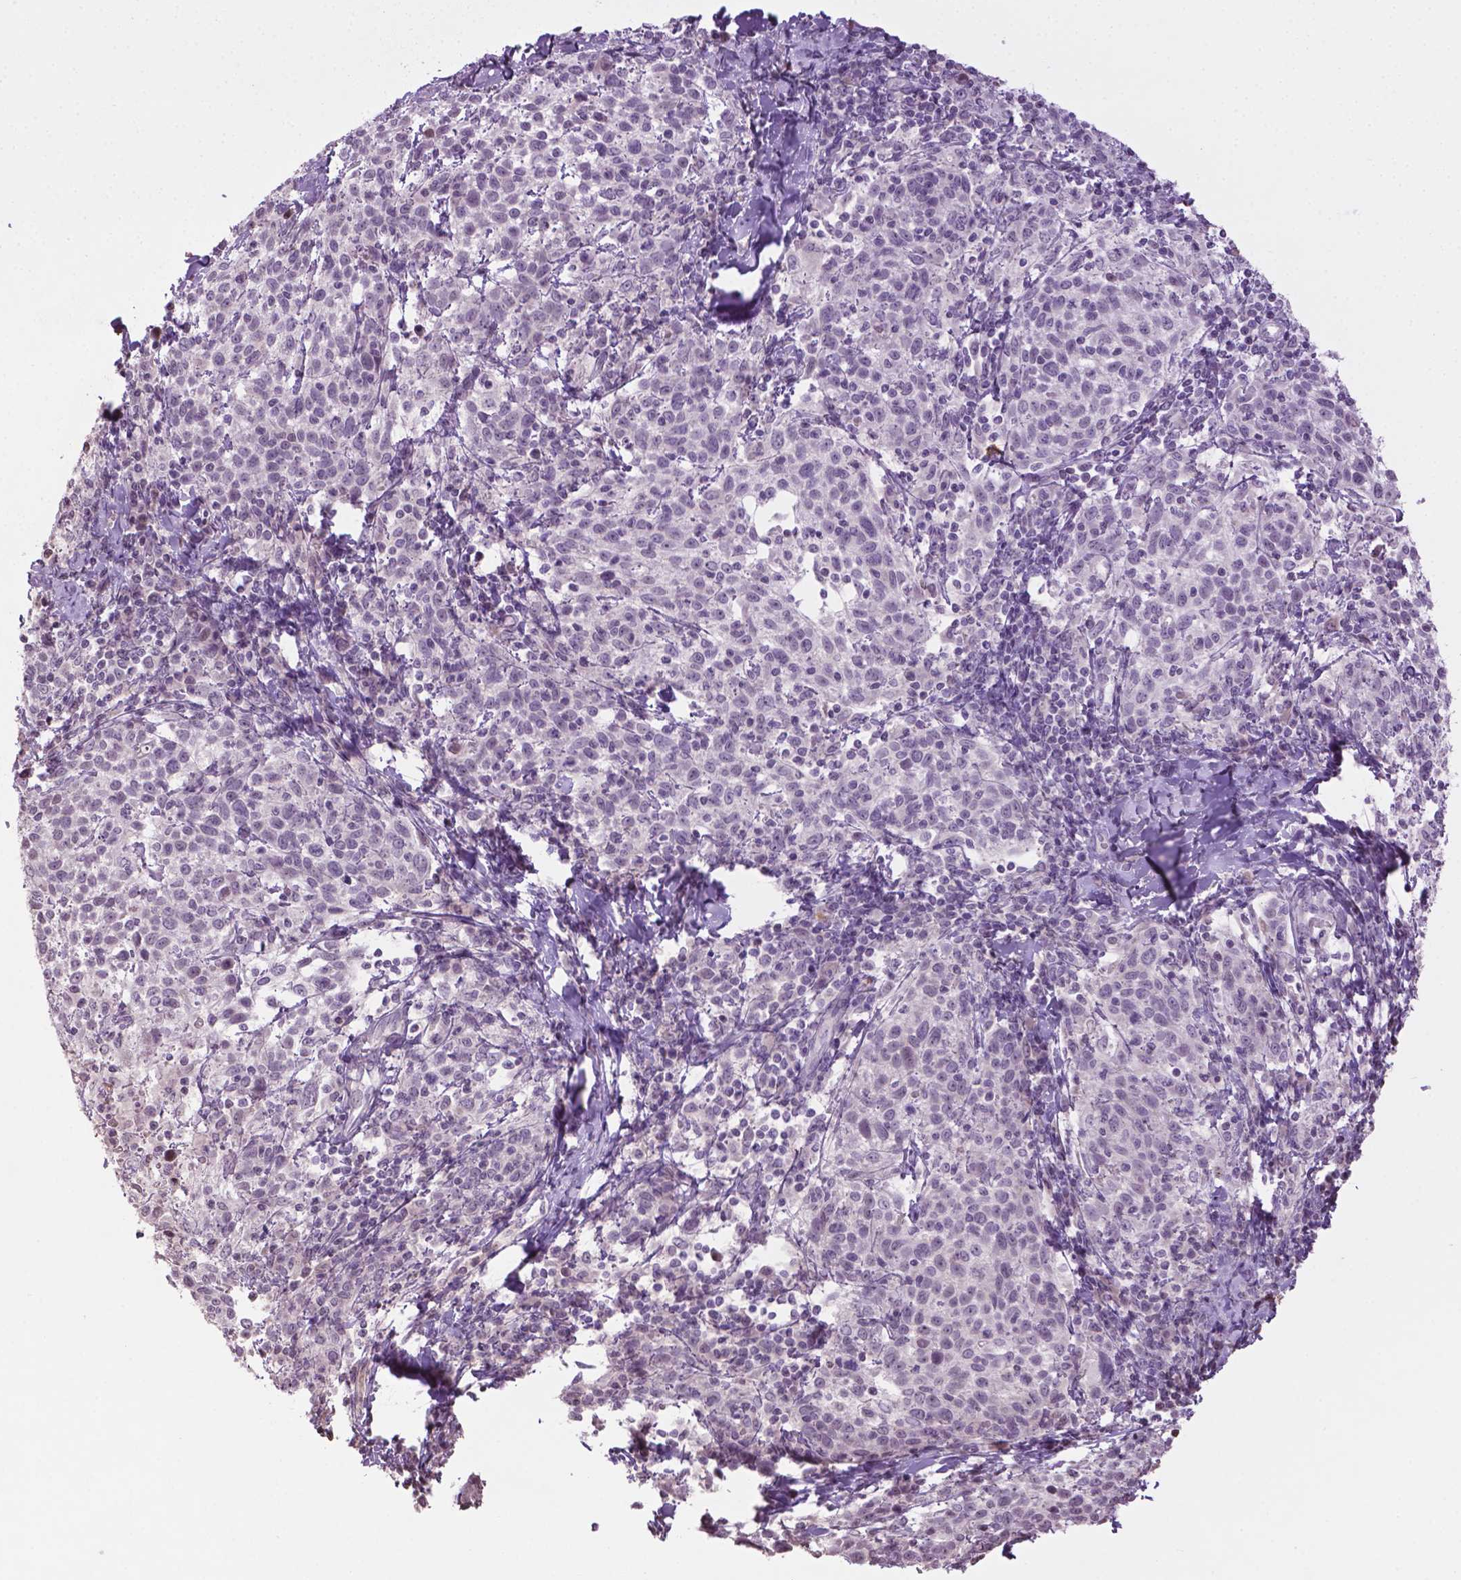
{"staining": {"intensity": "negative", "quantity": "none", "location": "none"}, "tissue": "cervical cancer", "cell_type": "Tumor cells", "image_type": "cancer", "snomed": [{"axis": "morphology", "description": "Squamous cell carcinoma, NOS"}, {"axis": "topography", "description": "Cervix"}], "caption": "Human squamous cell carcinoma (cervical) stained for a protein using immunohistochemistry exhibits no staining in tumor cells.", "gene": "NTNG2", "patient": {"sex": "female", "age": 61}}